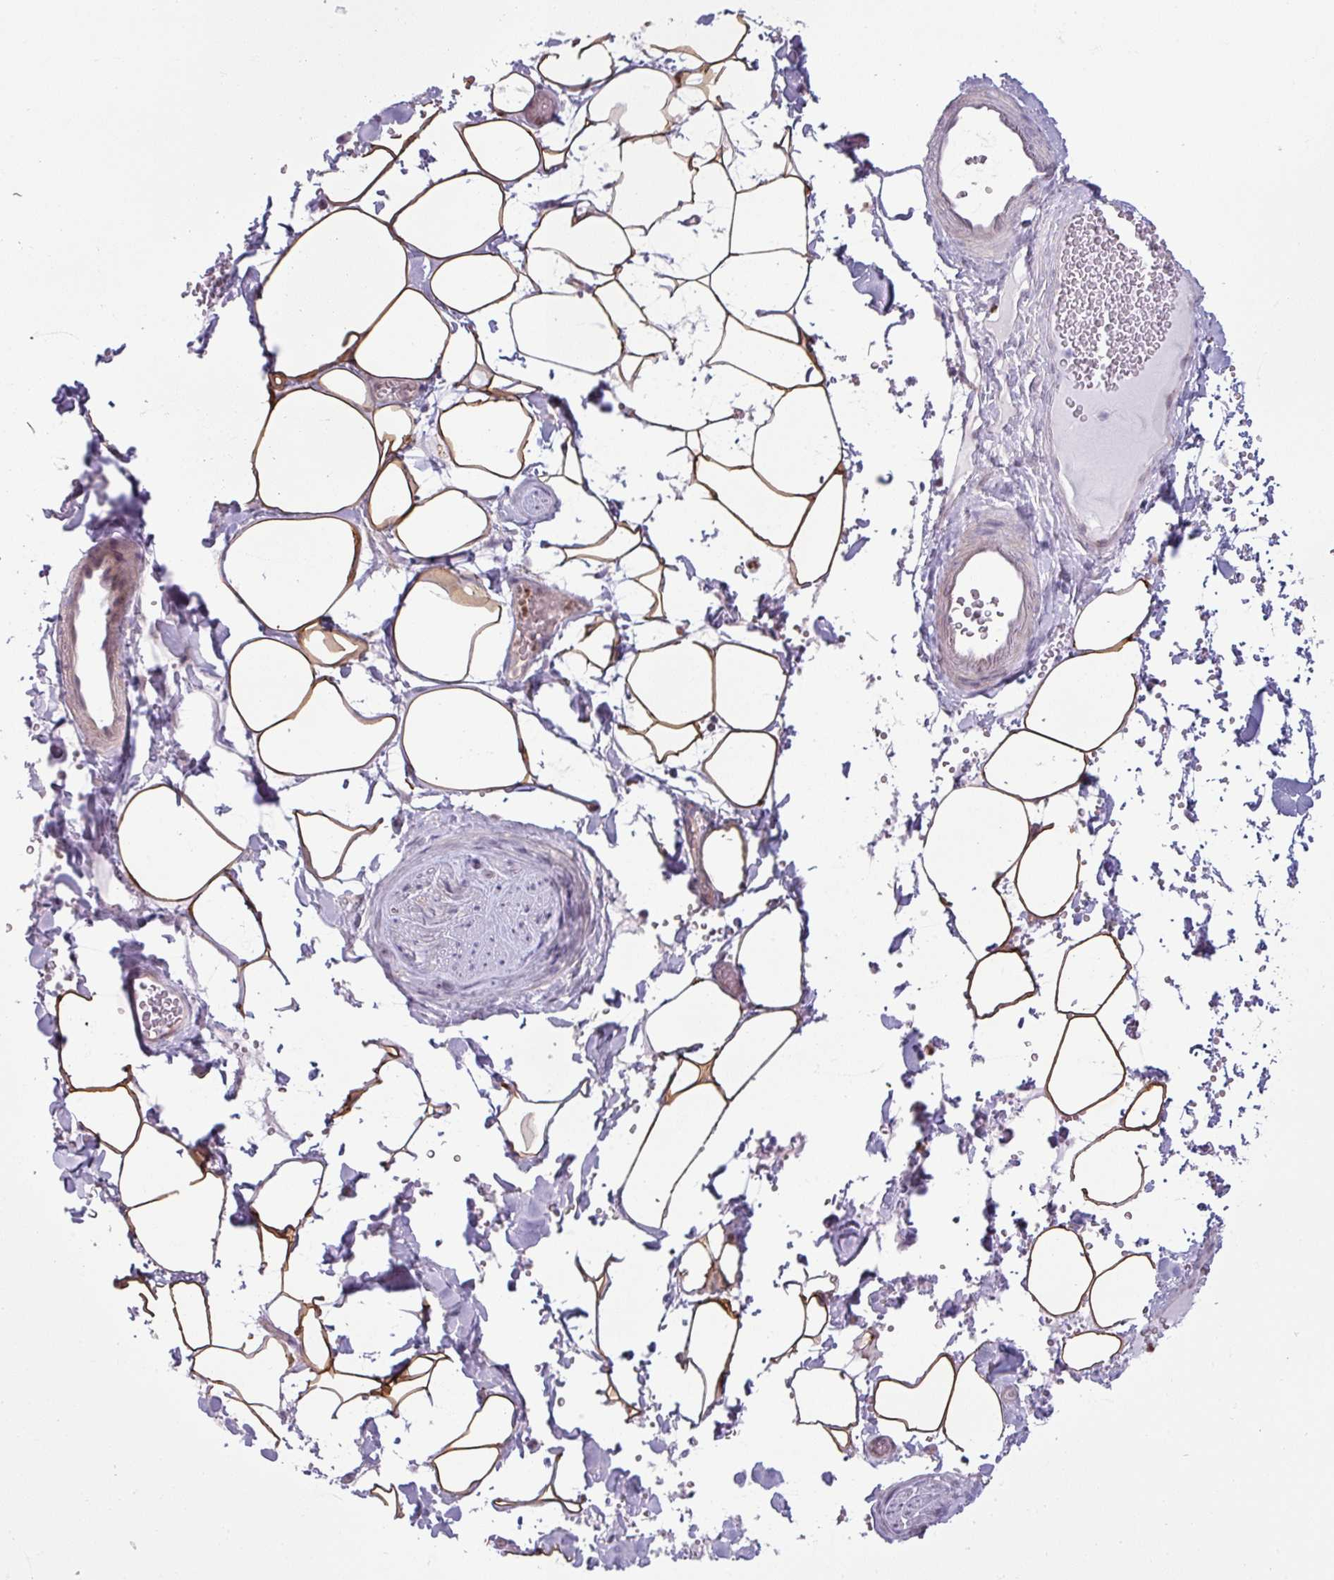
{"staining": {"intensity": "strong", "quantity": ">75%", "location": "cytoplasmic/membranous"}, "tissue": "adipose tissue", "cell_type": "Adipocytes", "image_type": "normal", "snomed": [{"axis": "morphology", "description": "Normal tissue, NOS"}, {"axis": "topography", "description": "Rectum"}, {"axis": "topography", "description": "Peripheral nerve tissue"}], "caption": "Brown immunohistochemical staining in benign adipose tissue reveals strong cytoplasmic/membranous positivity in about >75% of adipocytes. Using DAB (3,3'-diaminobenzidine) (brown) and hematoxylin (blue) stains, captured at high magnification using brightfield microscopy.", "gene": "CCDC144A", "patient": {"sex": "female", "age": 69}}